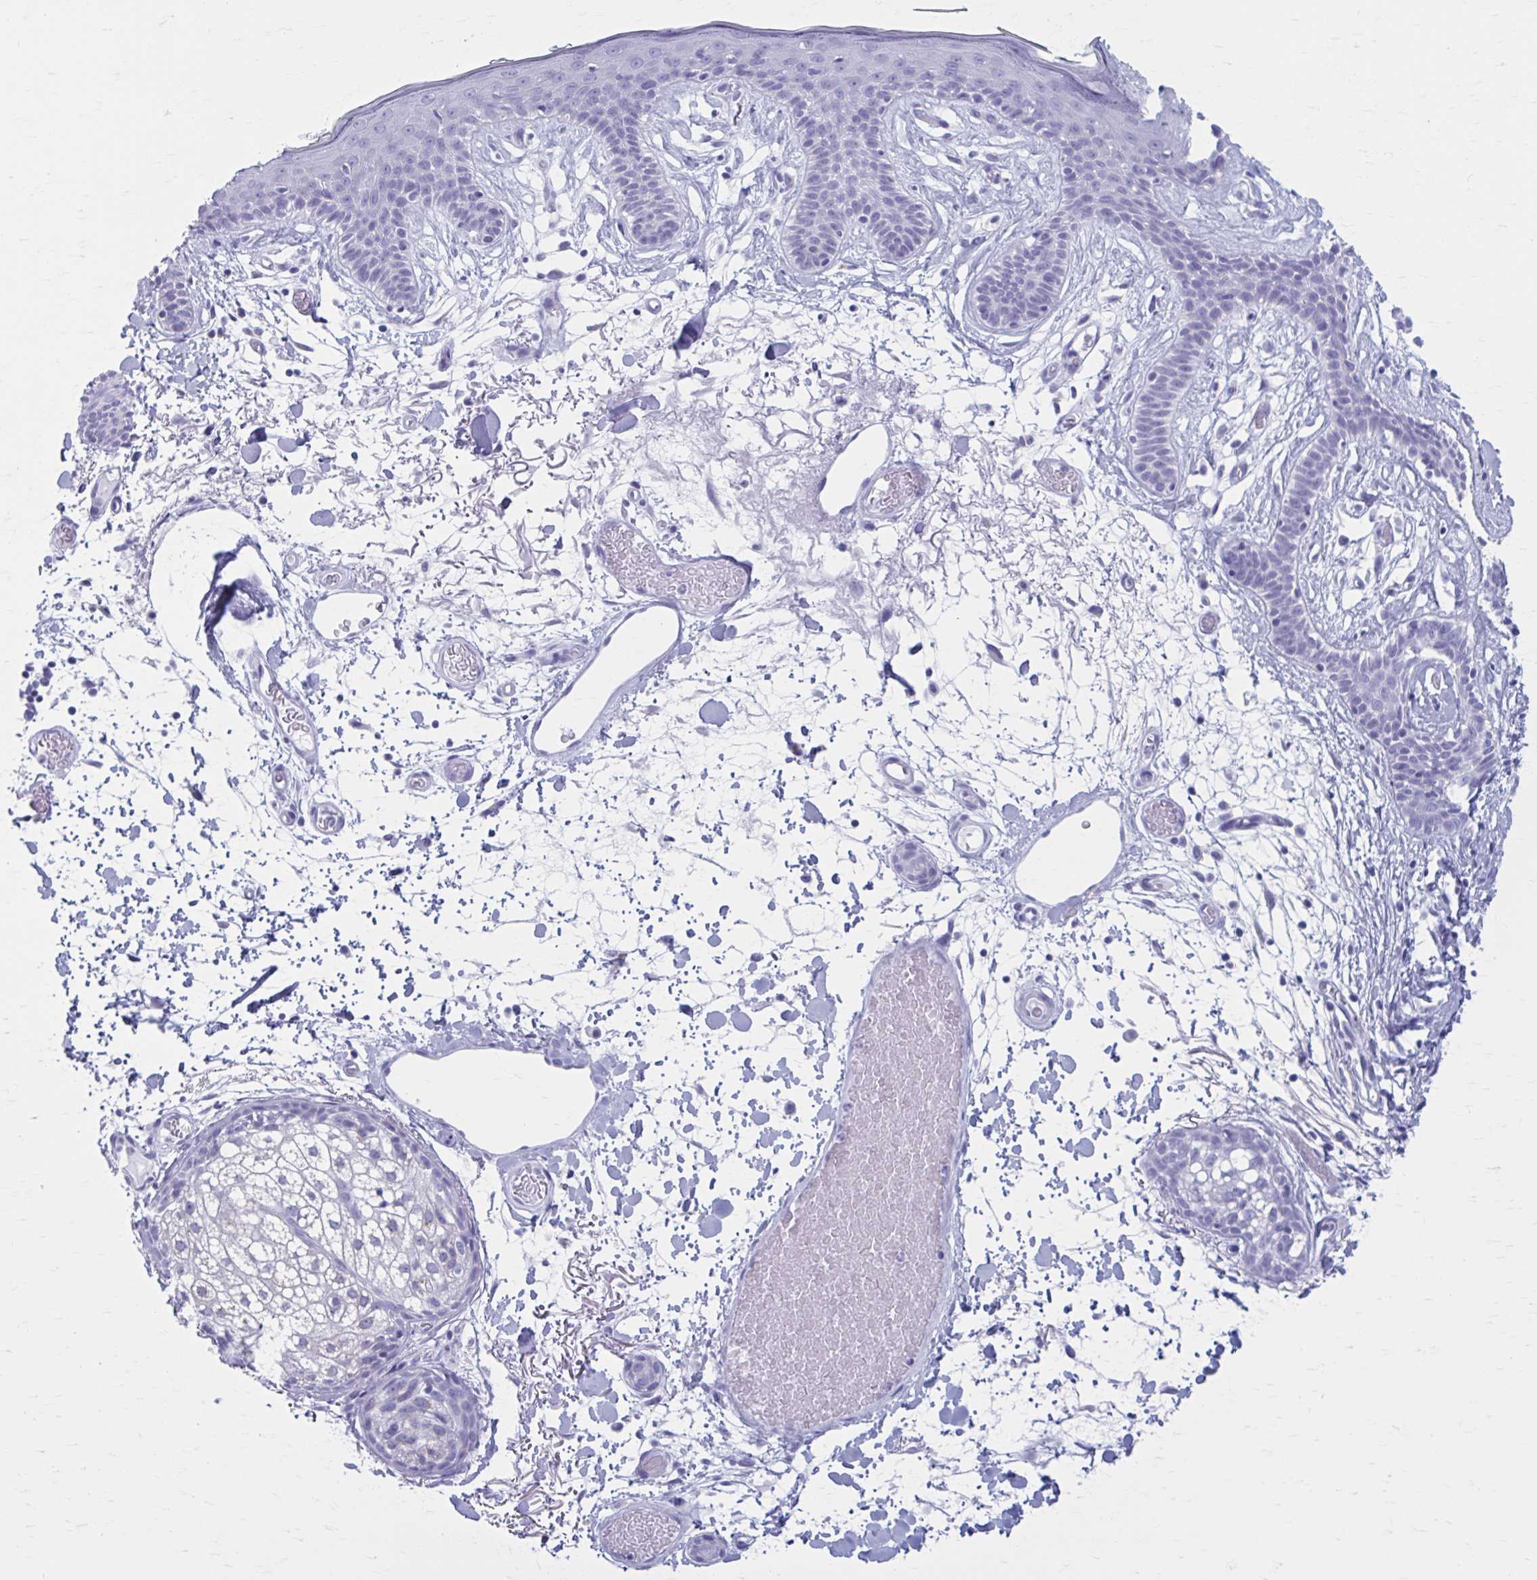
{"staining": {"intensity": "negative", "quantity": "none", "location": "none"}, "tissue": "skin", "cell_type": "Fibroblasts", "image_type": "normal", "snomed": [{"axis": "morphology", "description": "Normal tissue, NOS"}, {"axis": "topography", "description": "Skin"}], "caption": "Immunohistochemical staining of benign skin reveals no significant expression in fibroblasts.", "gene": "KCNE2", "patient": {"sex": "male", "age": 79}}